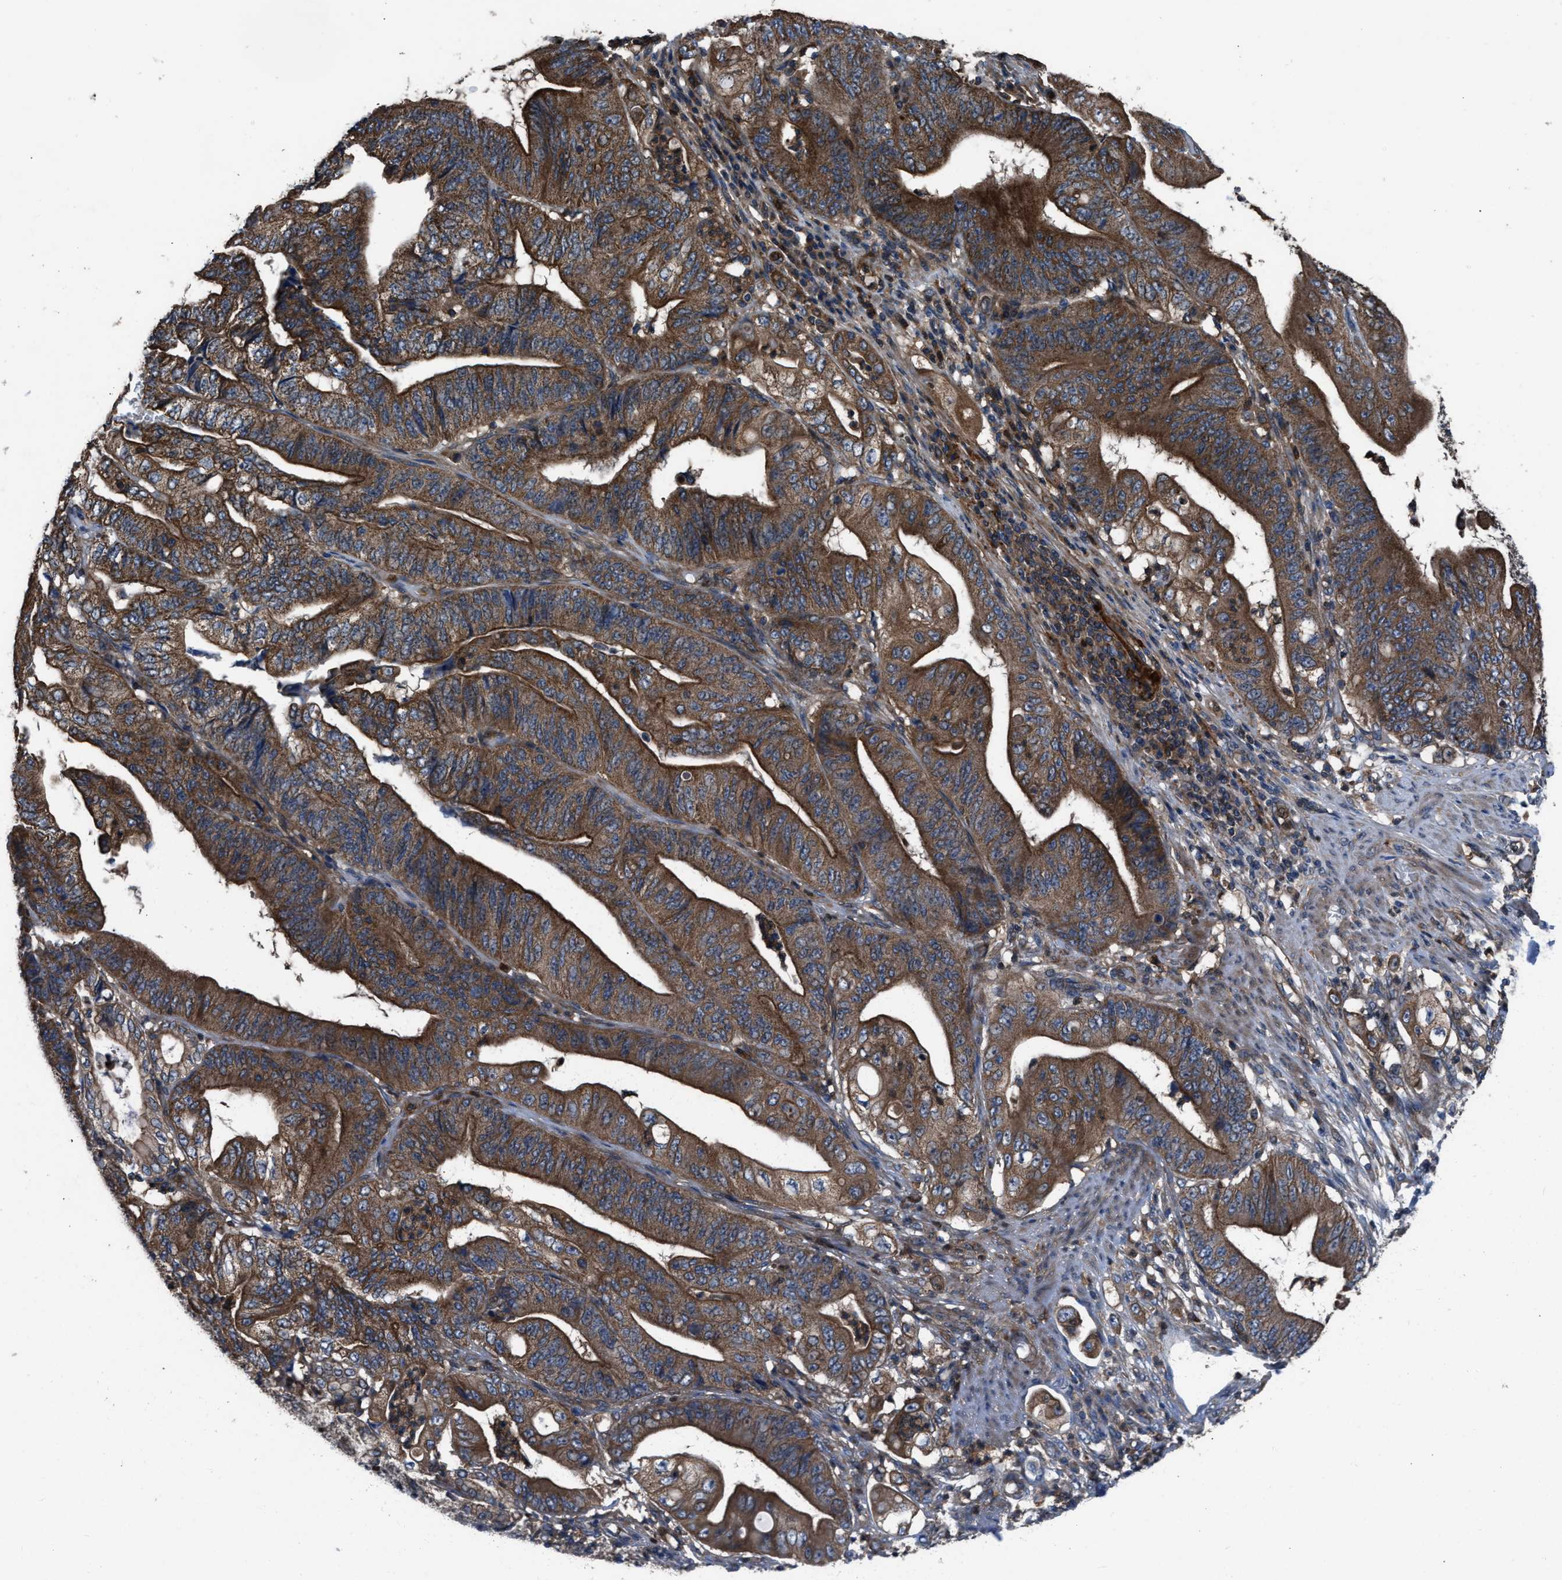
{"staining": {"intensity": "strong", "quantity": ">75%", "location": "cytoplasmic/membranous"}, "tissue": "stomach cancer", "cell_type": "Tumor cells", "image_type": "cancer", "snomed": [{"axis": "morphology", "description": "Adenocarcinoma, NOS"}, {"axis": "topography", "description": "Stomach"}], "caption": "Adenocarcinoma (stomach) stained with IHC demonstrates strong cytoplasmic/membranous expression in about >75% of tumor cells.", "gene": "USP25", "patient": {"sex": "female", "age": 73}}